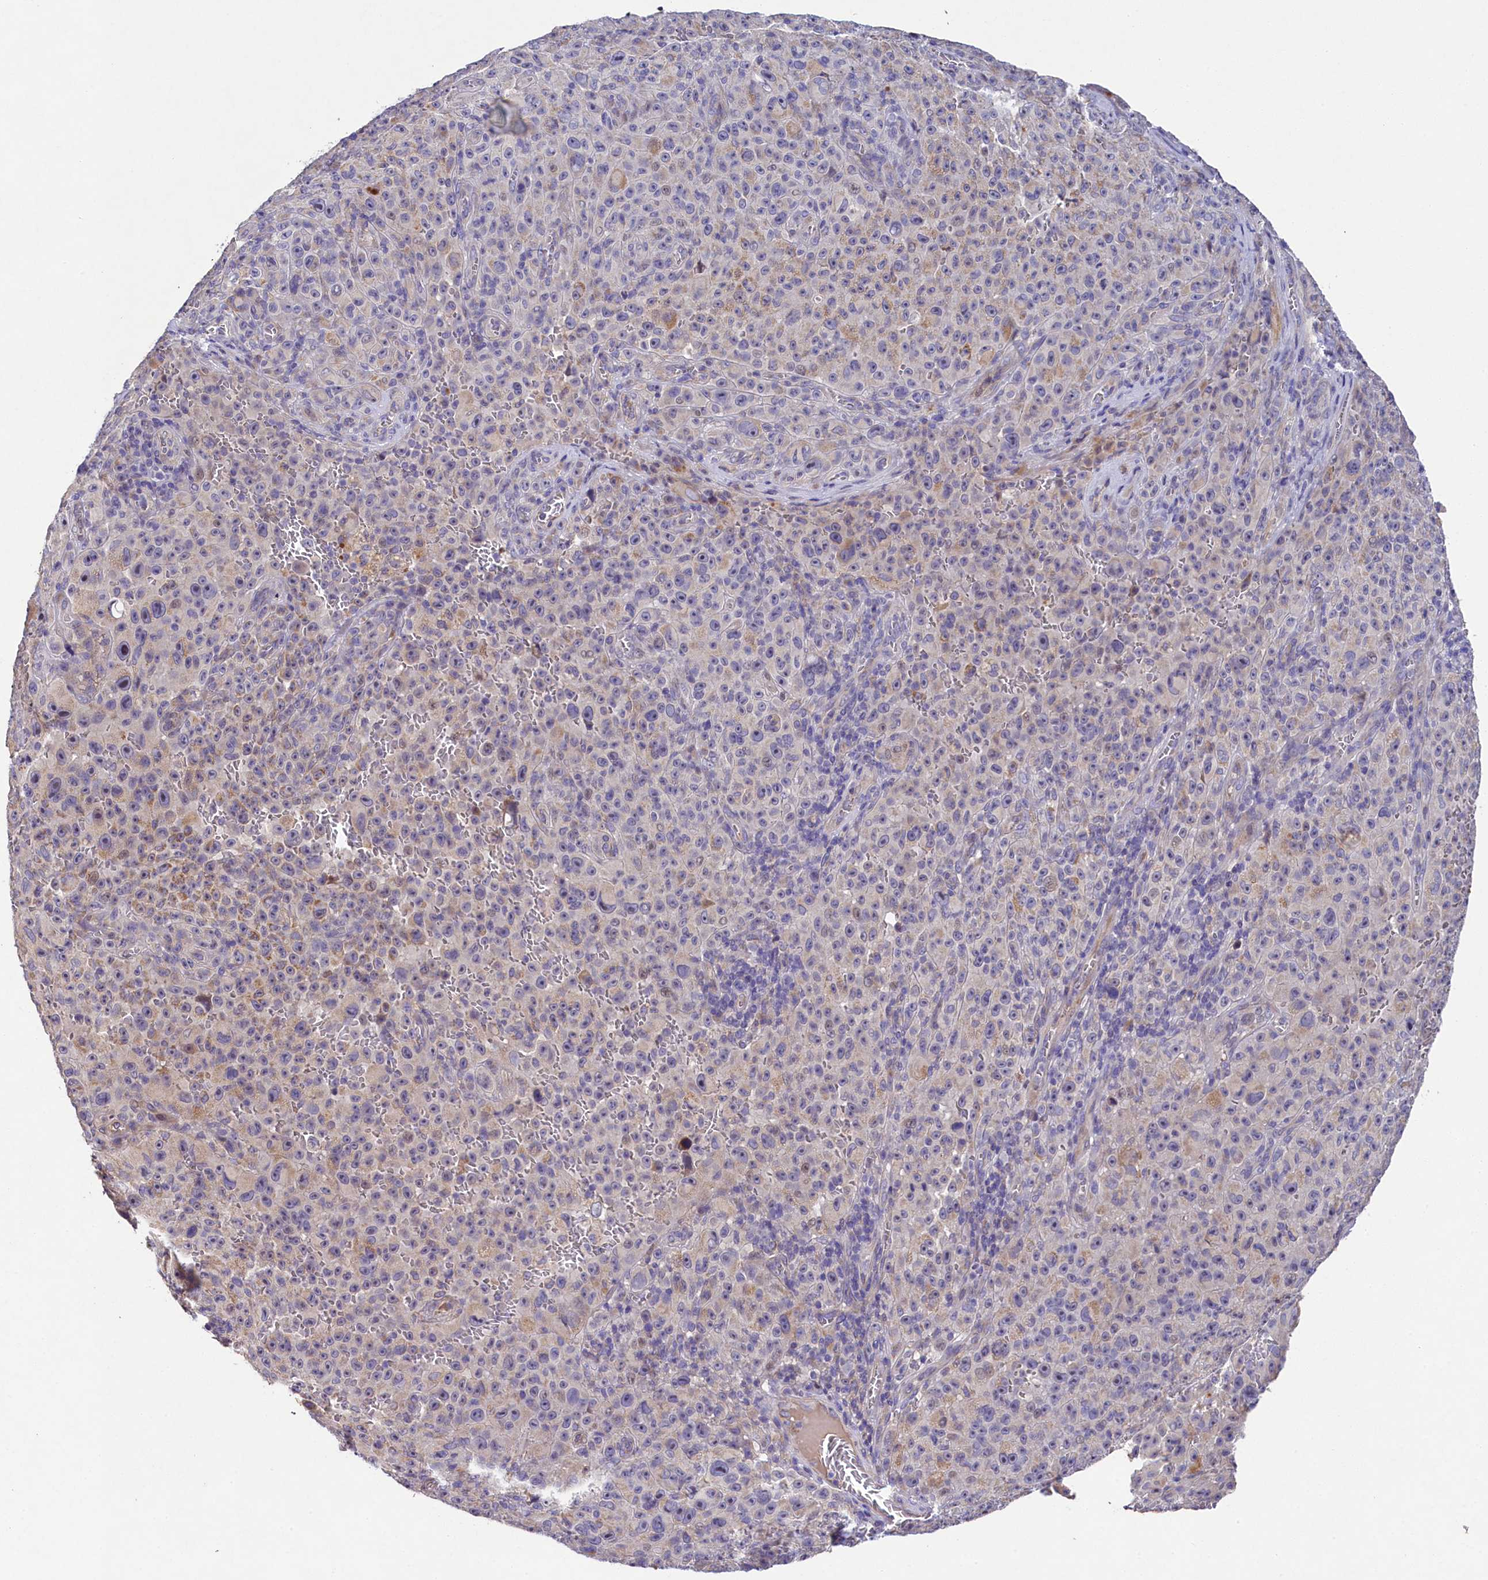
{"staining": {"intensity": "negative", "quantity": "none", "location": "none"}, "tissue": "melanoma", "cell_type": "Tumor cells", "image_type": "cancer", "snomed": [{"axis": "morphology", "description": "Malignant melanoma, NOS"}, {"axis": "topography", "description": "Skin"}], "caption": "Tumor cells show no significant protein staining in melanoma.", "gene": "FXYD6", "patient": {"sex": "female", "age": 82}}